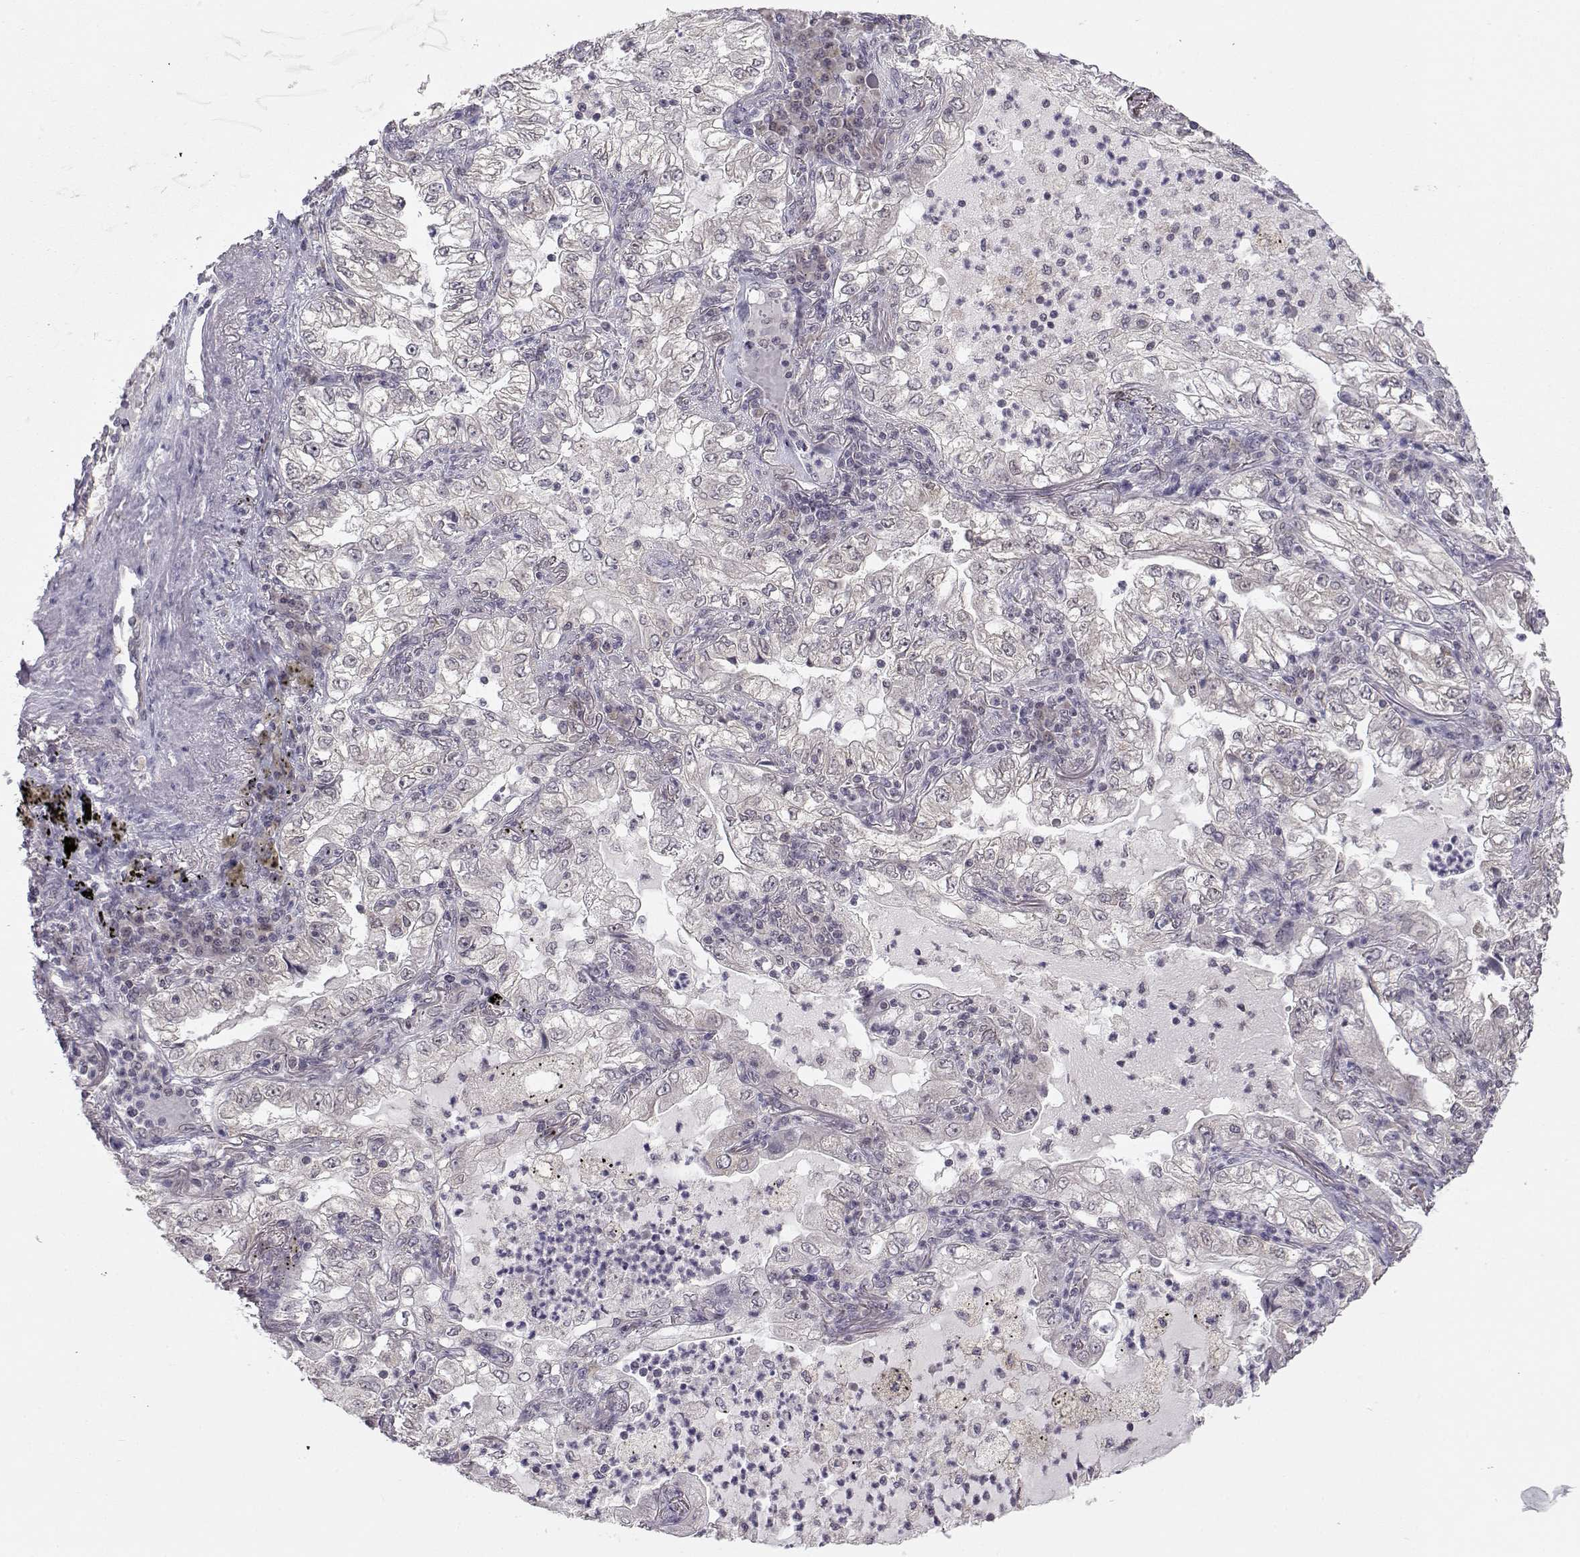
{"staining": {"intensity": "negative", "quantity": "none", "location": "none"}, "tissue": "lung cancer", "cell_type": "Tumor cells", "image_type": "cancer", "snomed": [{"axis": "morphology", "description": "Adenocarcinoma, NOS"}, {"axis": "topography", "description": "Lung"}], "caption": "Protein analysis of lung adenocarcinoma exhibits no significant expression in tumor cells.", "gene": "KIF13B", "patient": {"sex": "female", "age": 73}}